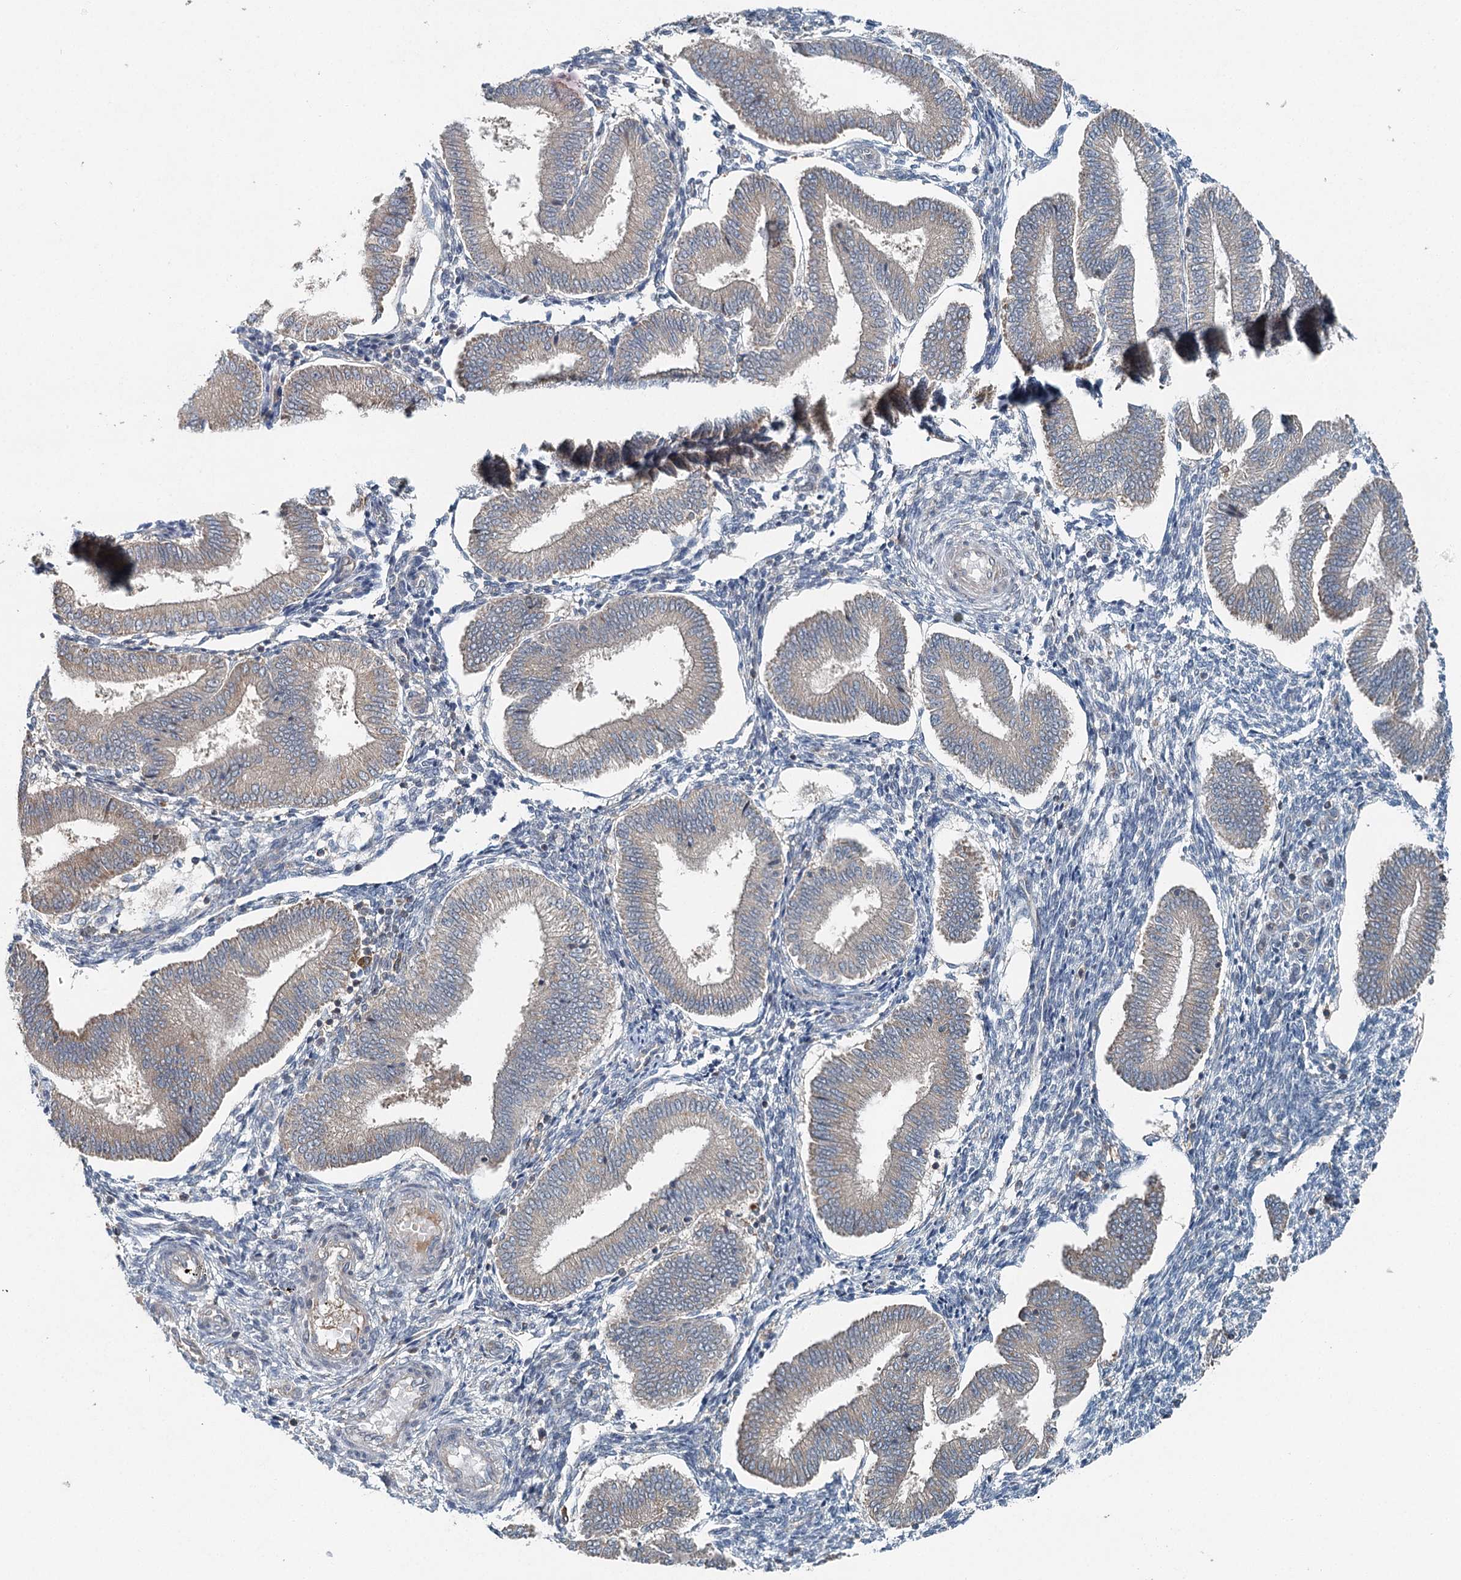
{"staining": {"intensity": "negative", "quantity": "none", "location": "none"}, "tissue": "endometrium", "cell_type": "Cells in endometrial stroma", "image_type": "normal", "snomed": [{"axis": "morphology", "description": "Normal tissue, NOS"}, {"axis": "topography", "description": "Endometrium"}], "caption": "IHC histopathology image of benign endometrium: human endometrium stained with DAB demonstrates no significant protein staining in cells in endometrial stroma.", "gene": "SKIC3", "patient": {"sex": "female", "age": 39}}